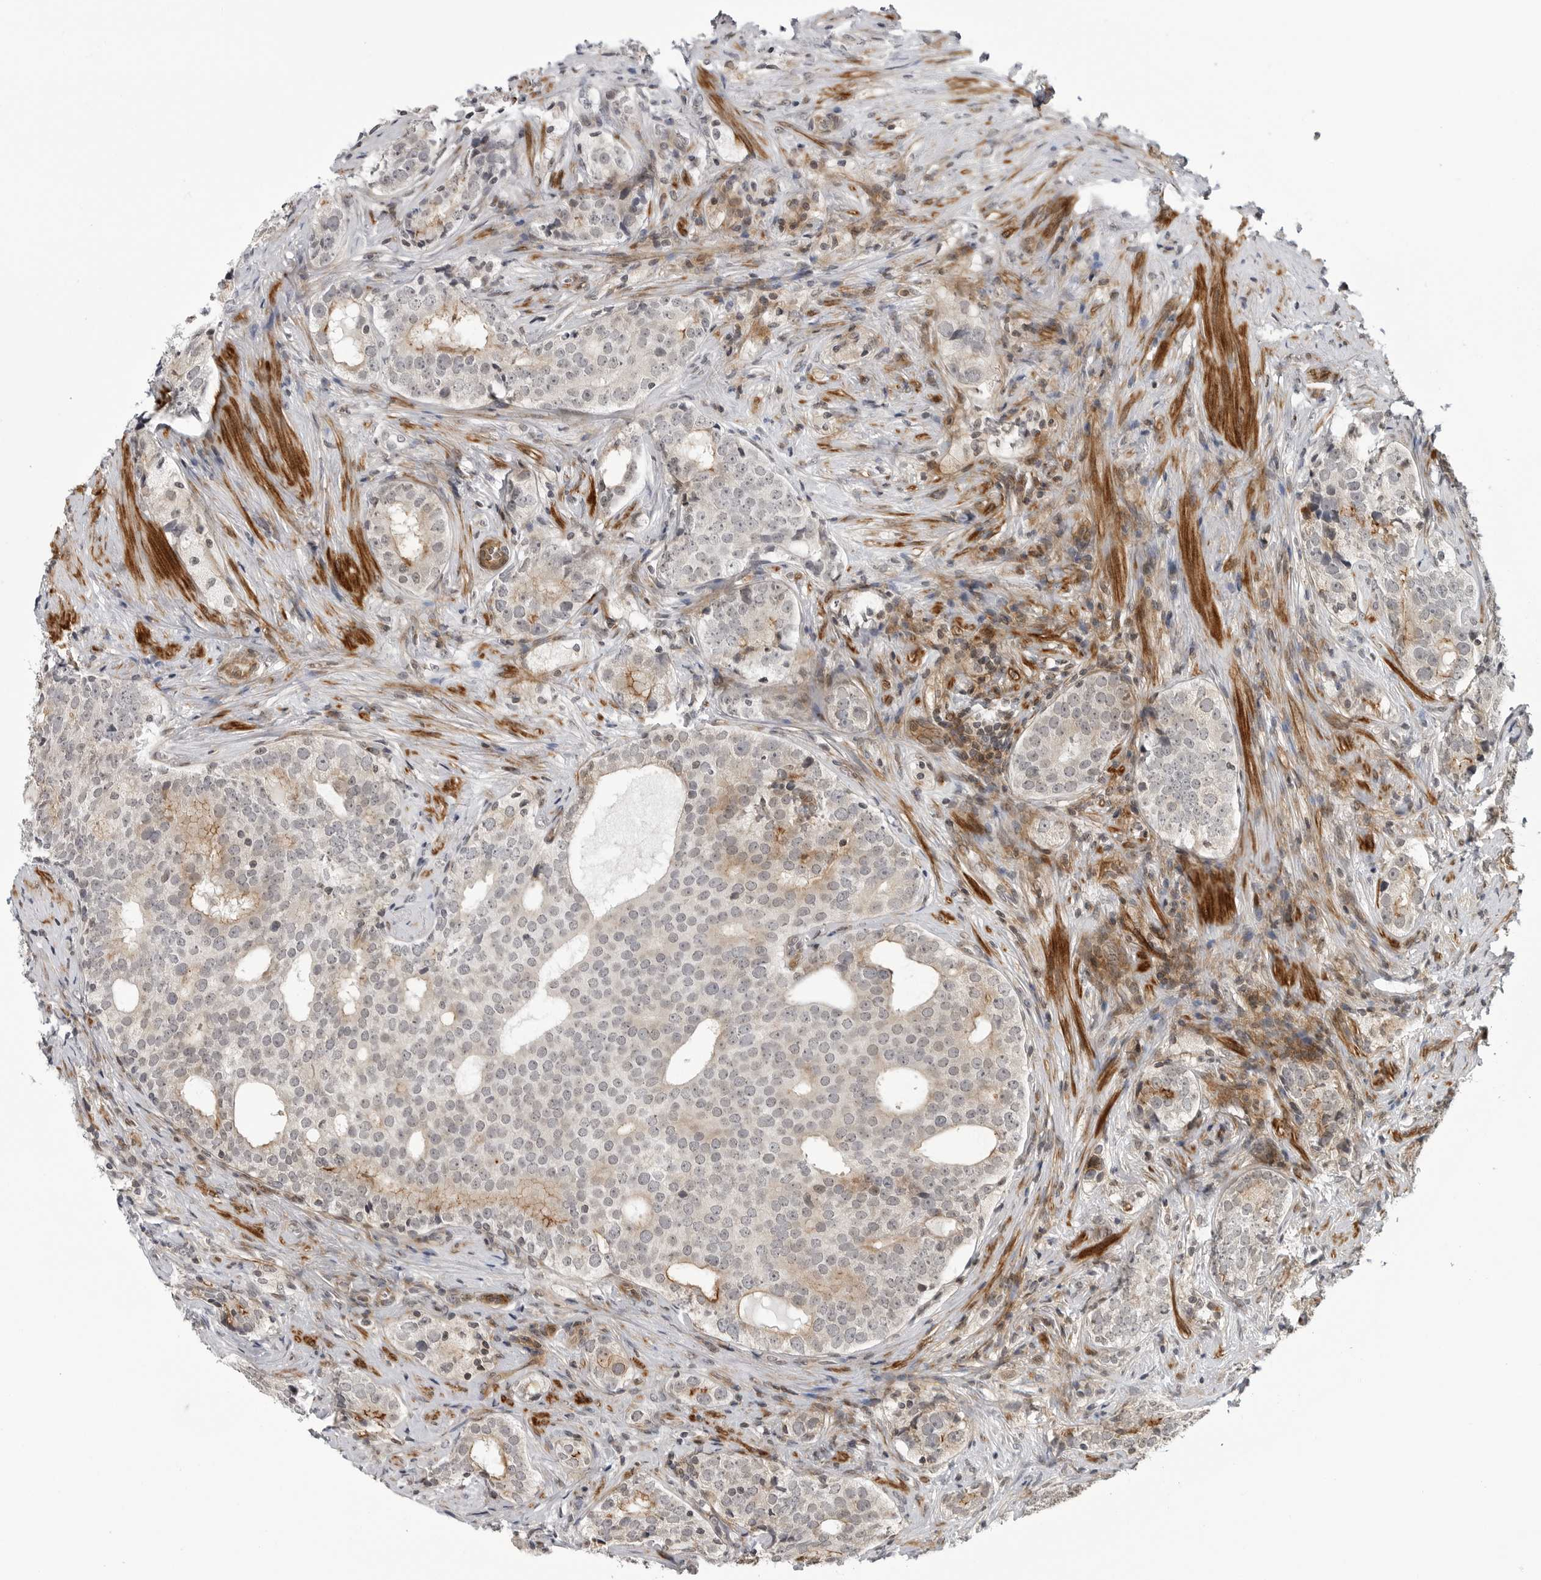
{"staining": {"intensity": "weak", "quantity": "25%-75%", "location": "cytoplasmic/membranous"}, "tissue": "prostate cancer", "cell_type": "Tumor cells", "image_type": "cancer", "snomed": [{"axis": "morphology", "description": "Adenocarcinoma, High grade"}, {"axis": "topography", "description": "Prostate"}], "caption": "A histopathology image of adenocarcinoma (high-grade) (prostate) stained for a protein displays weak cytoplasmic/membranous brown staining in tumor cells. (IHC, brightfield microscopy, high magnification).", "gene": "ADAMTS5", "patient": {"sex": "male", "age": 56}}